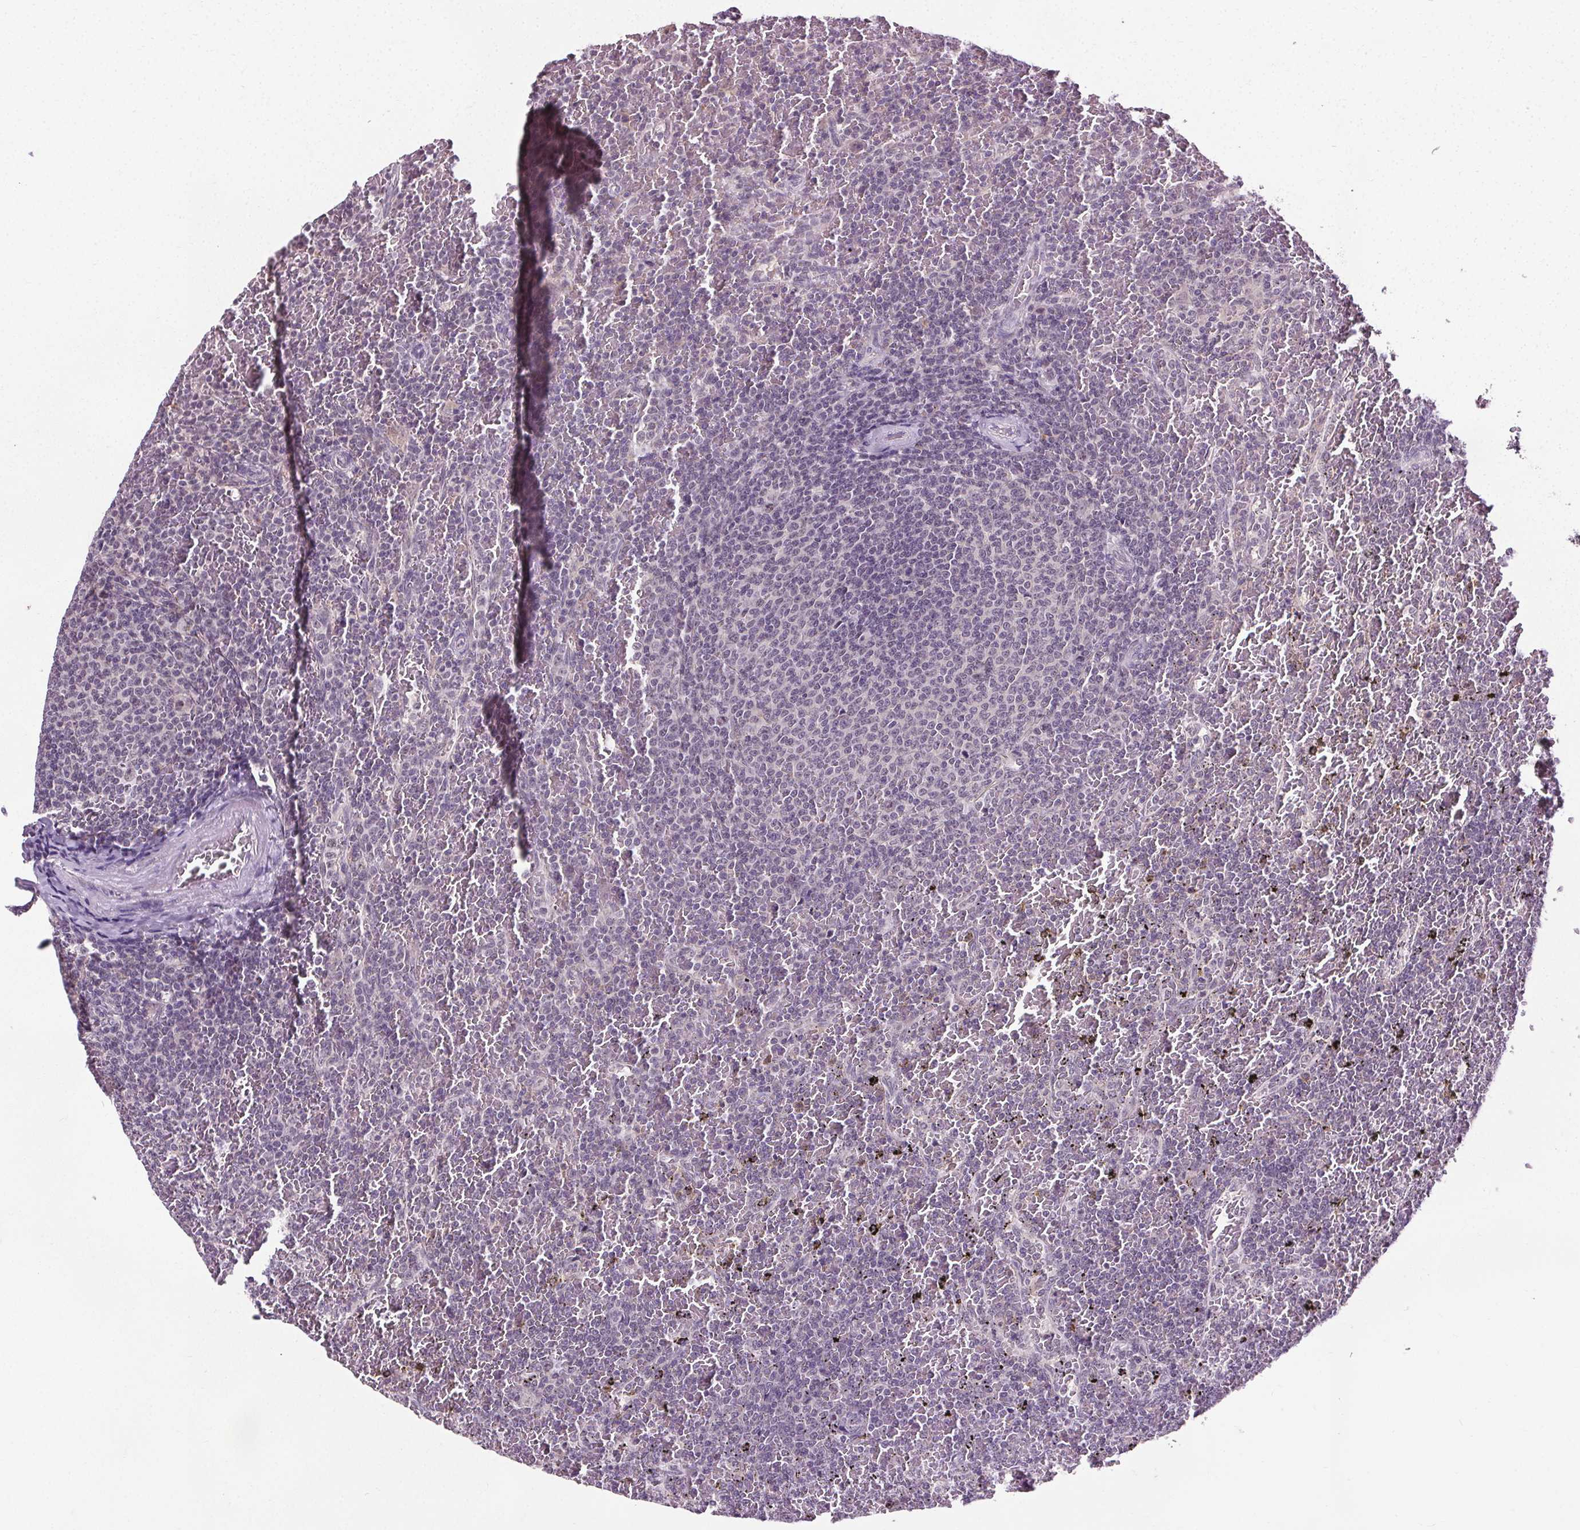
{"staining": {"intensity": "negative", "quantity": "none", "location": "none"}, "tissue": "lymphoma", "cell_type": "Tumor cells", "image_type": "cancer", "snomed": [{"axis": "morphology", "description": "Malignant lymphoma, non-Hodgkin's type, Low grade"}, {"axis": "topography", "description": "Spleen"}], "caption": "A histopathology image of human malignant lymphoma, non-Hodgkin's type (low-grade) is negative for staining in tumor cells.", "gene": "MED6", "patient": {"sex": "female", "age": 77}}